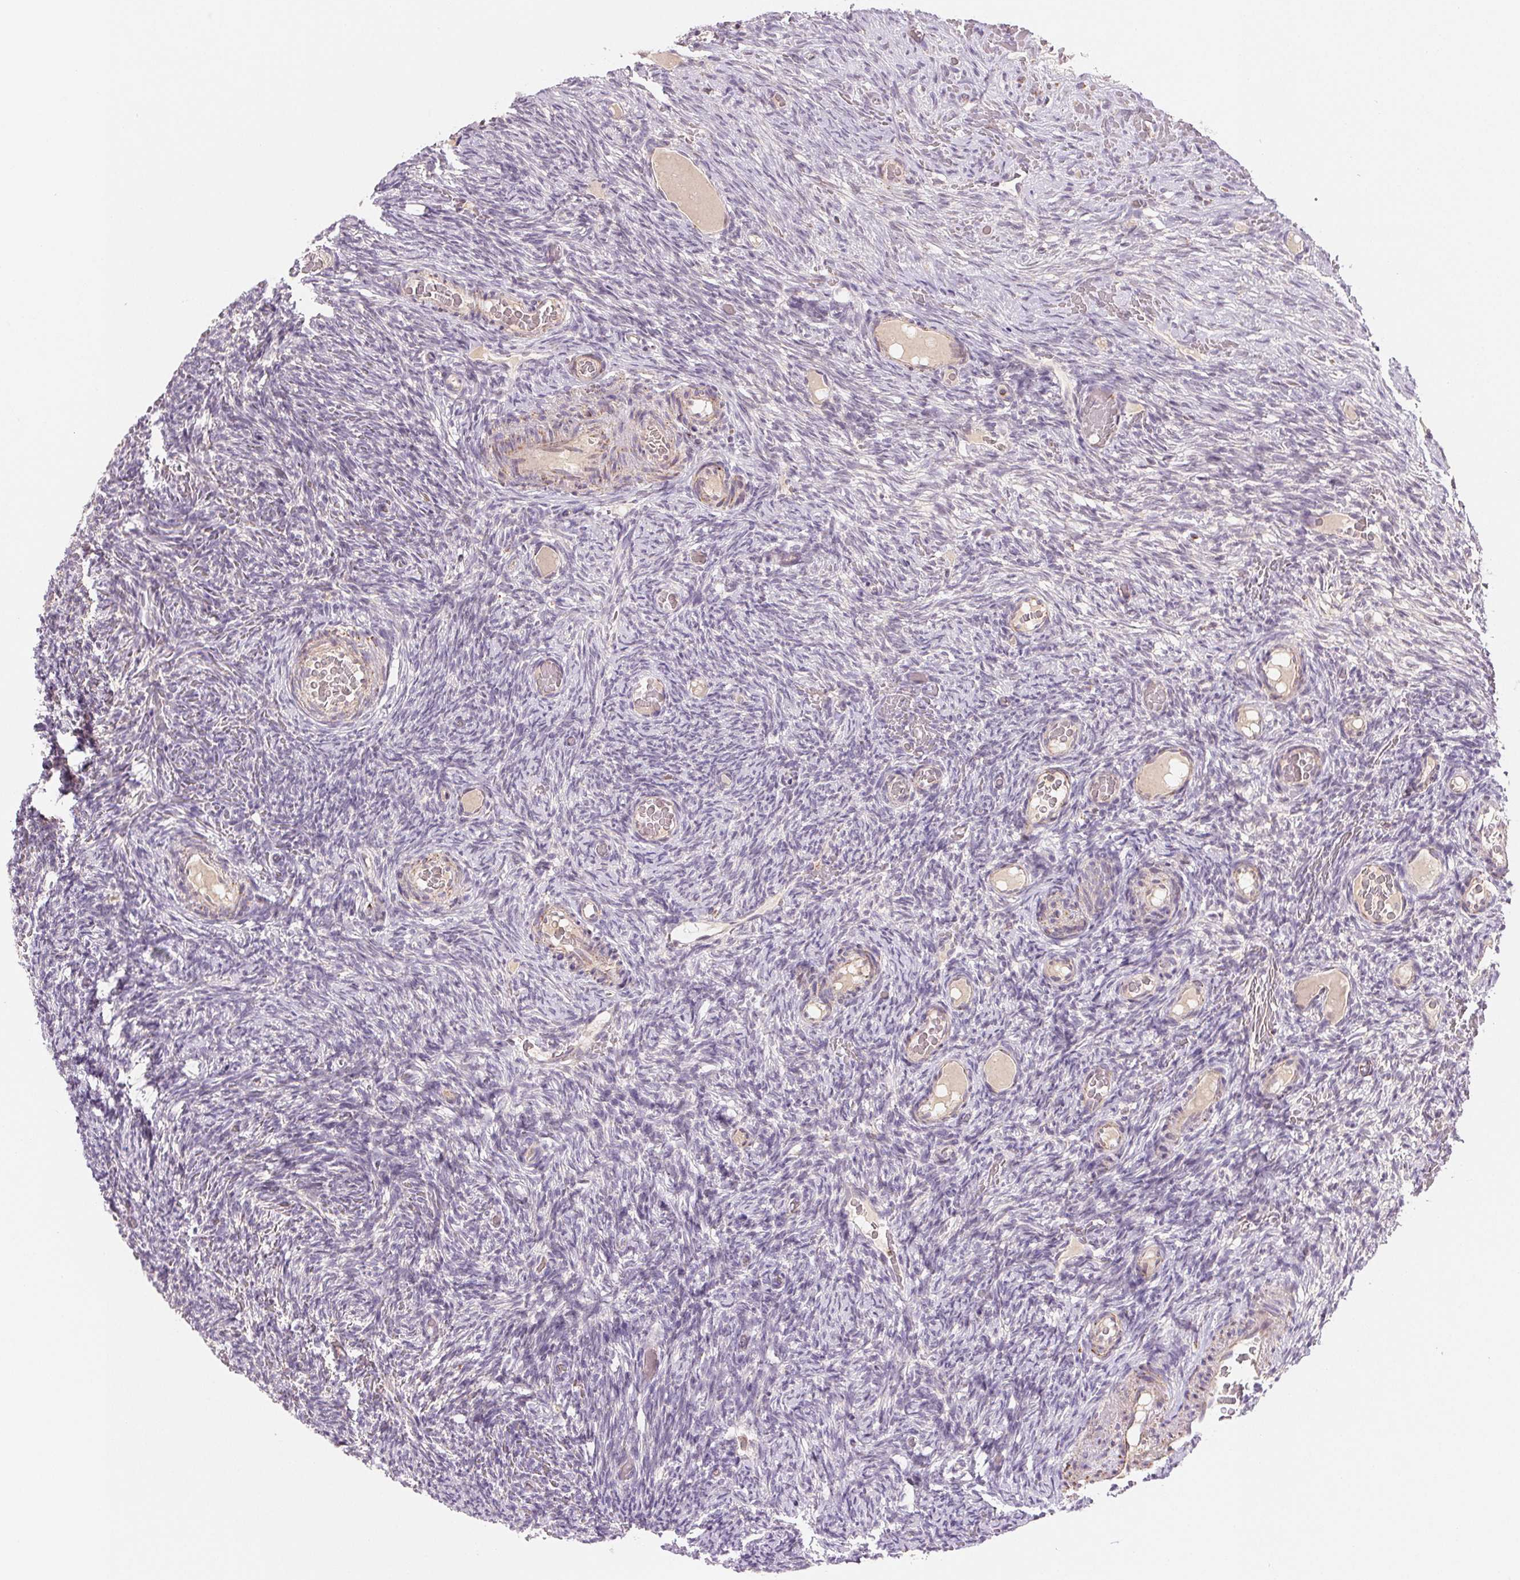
{"staining": {"intensity": "moderate", "quantity": ">75%", "location": "cytoplasmic/membranous"}, "tissue": "ovary", "cell_type": "Follicle cells", "image_type": "normal", "snomed": [{"axis": "morphology", "description": "Normal tissue, NOS"}, {"axis": "topography", "description": "Ovary"}], "caption": "An immunohistochemistry image of benign tissue is shown. Protein staining in brown highlights moderate cytoplasmic/membranous positivity in ovary within follicle cells. Ihc stains the protein of interest in brown and the nuclei are stained blue.", "gene": "HINT2", "patient": {"sex": "female", "age": 34}}